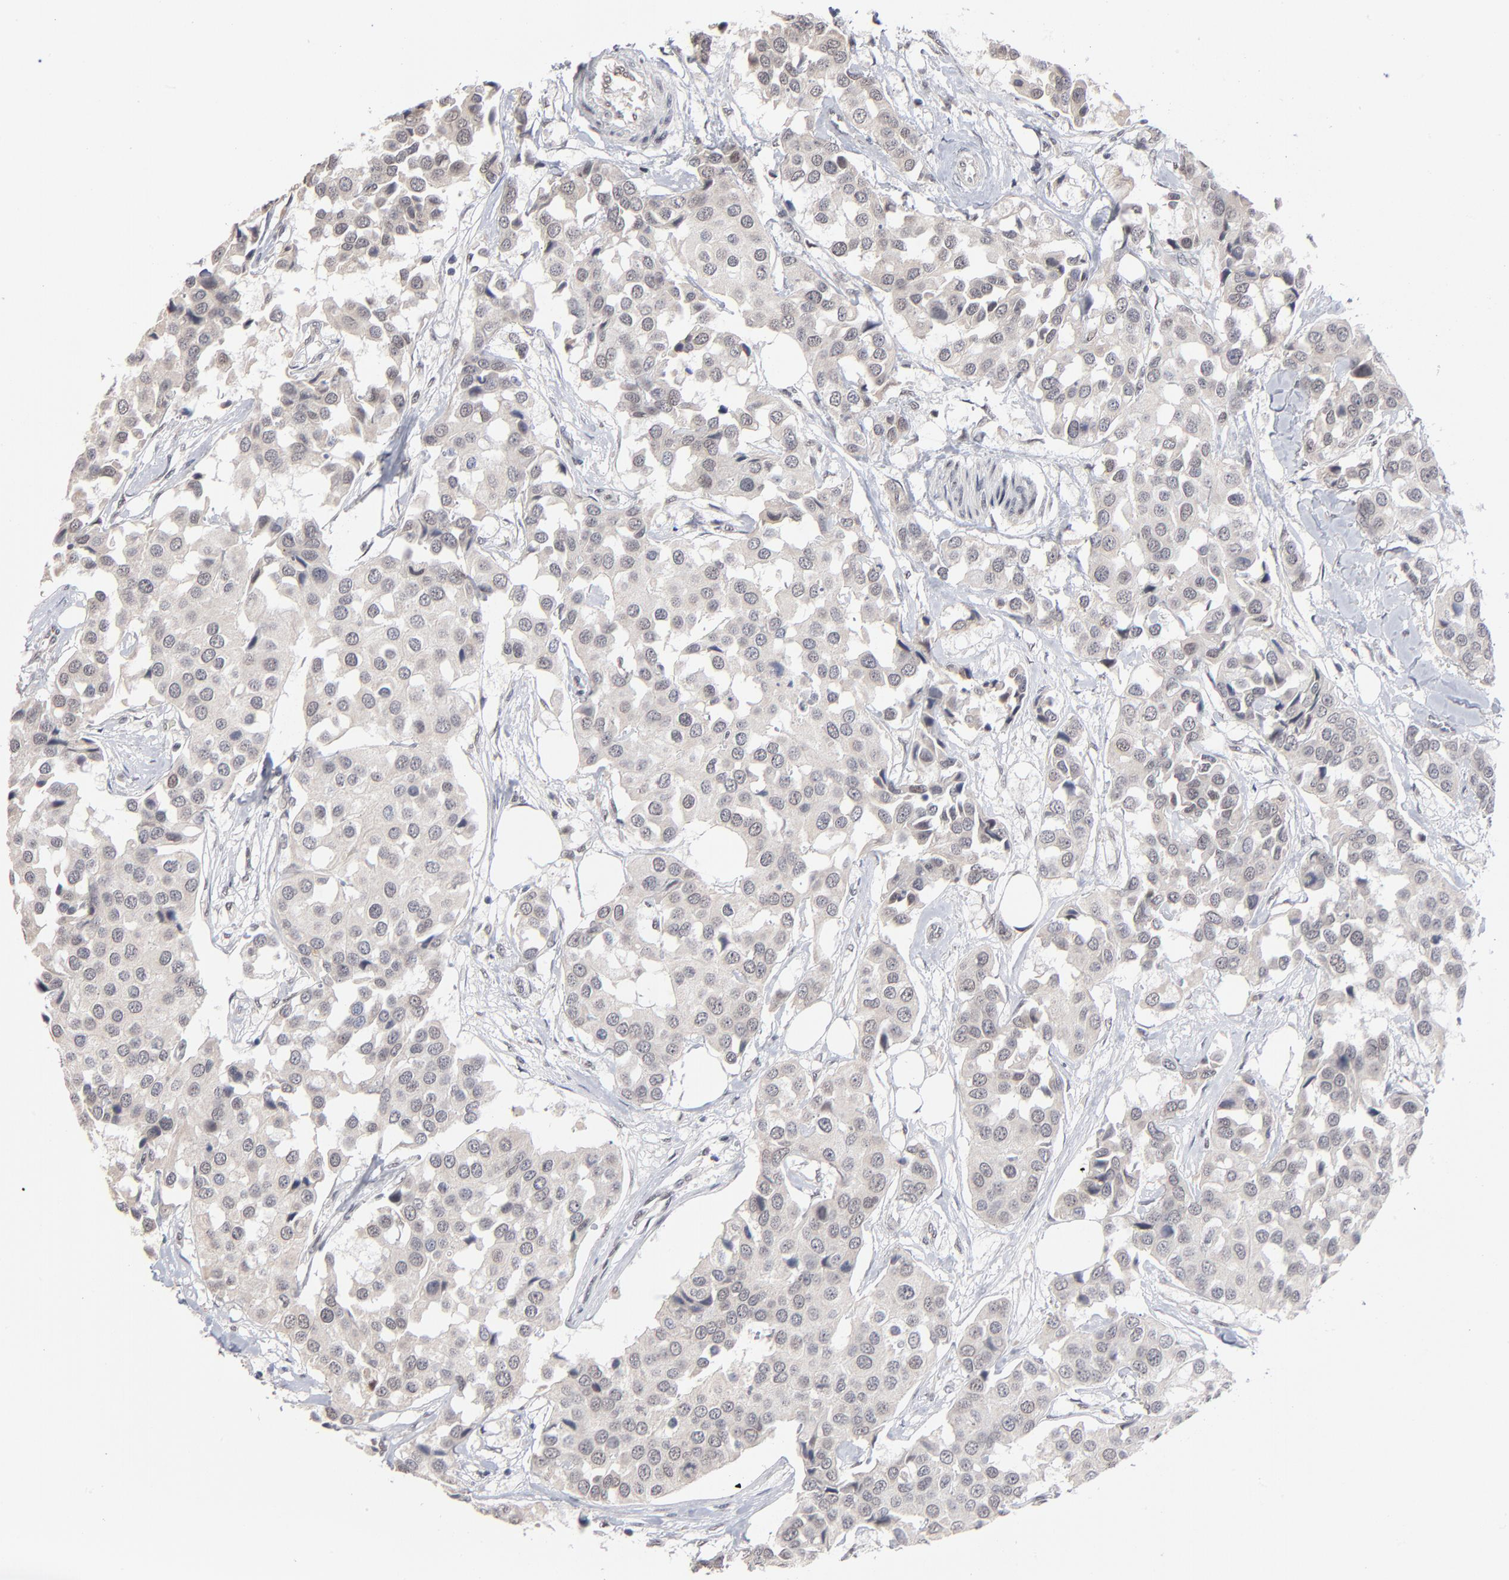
{"staining": {"intensity": "negative", "quantity": "none", "location": "none"}, "tissue": "breast cancer", "cell_type": "Tumor cells", "image_type": "cancer", "snomed": [{"axis": "morphology", "description": "Duct carcinoma"}, {"axis": "topography", "description": "Breast"}], "caption": "Immunohistochemistry image of neoplastic tissue: human breast cancer stained with DAB (3,3'-diaminobenzidine) exhibits no significant protein positivity in tumor cells.", "gene": "MBIP", "patient": {"sex": "female", "age": 80}}